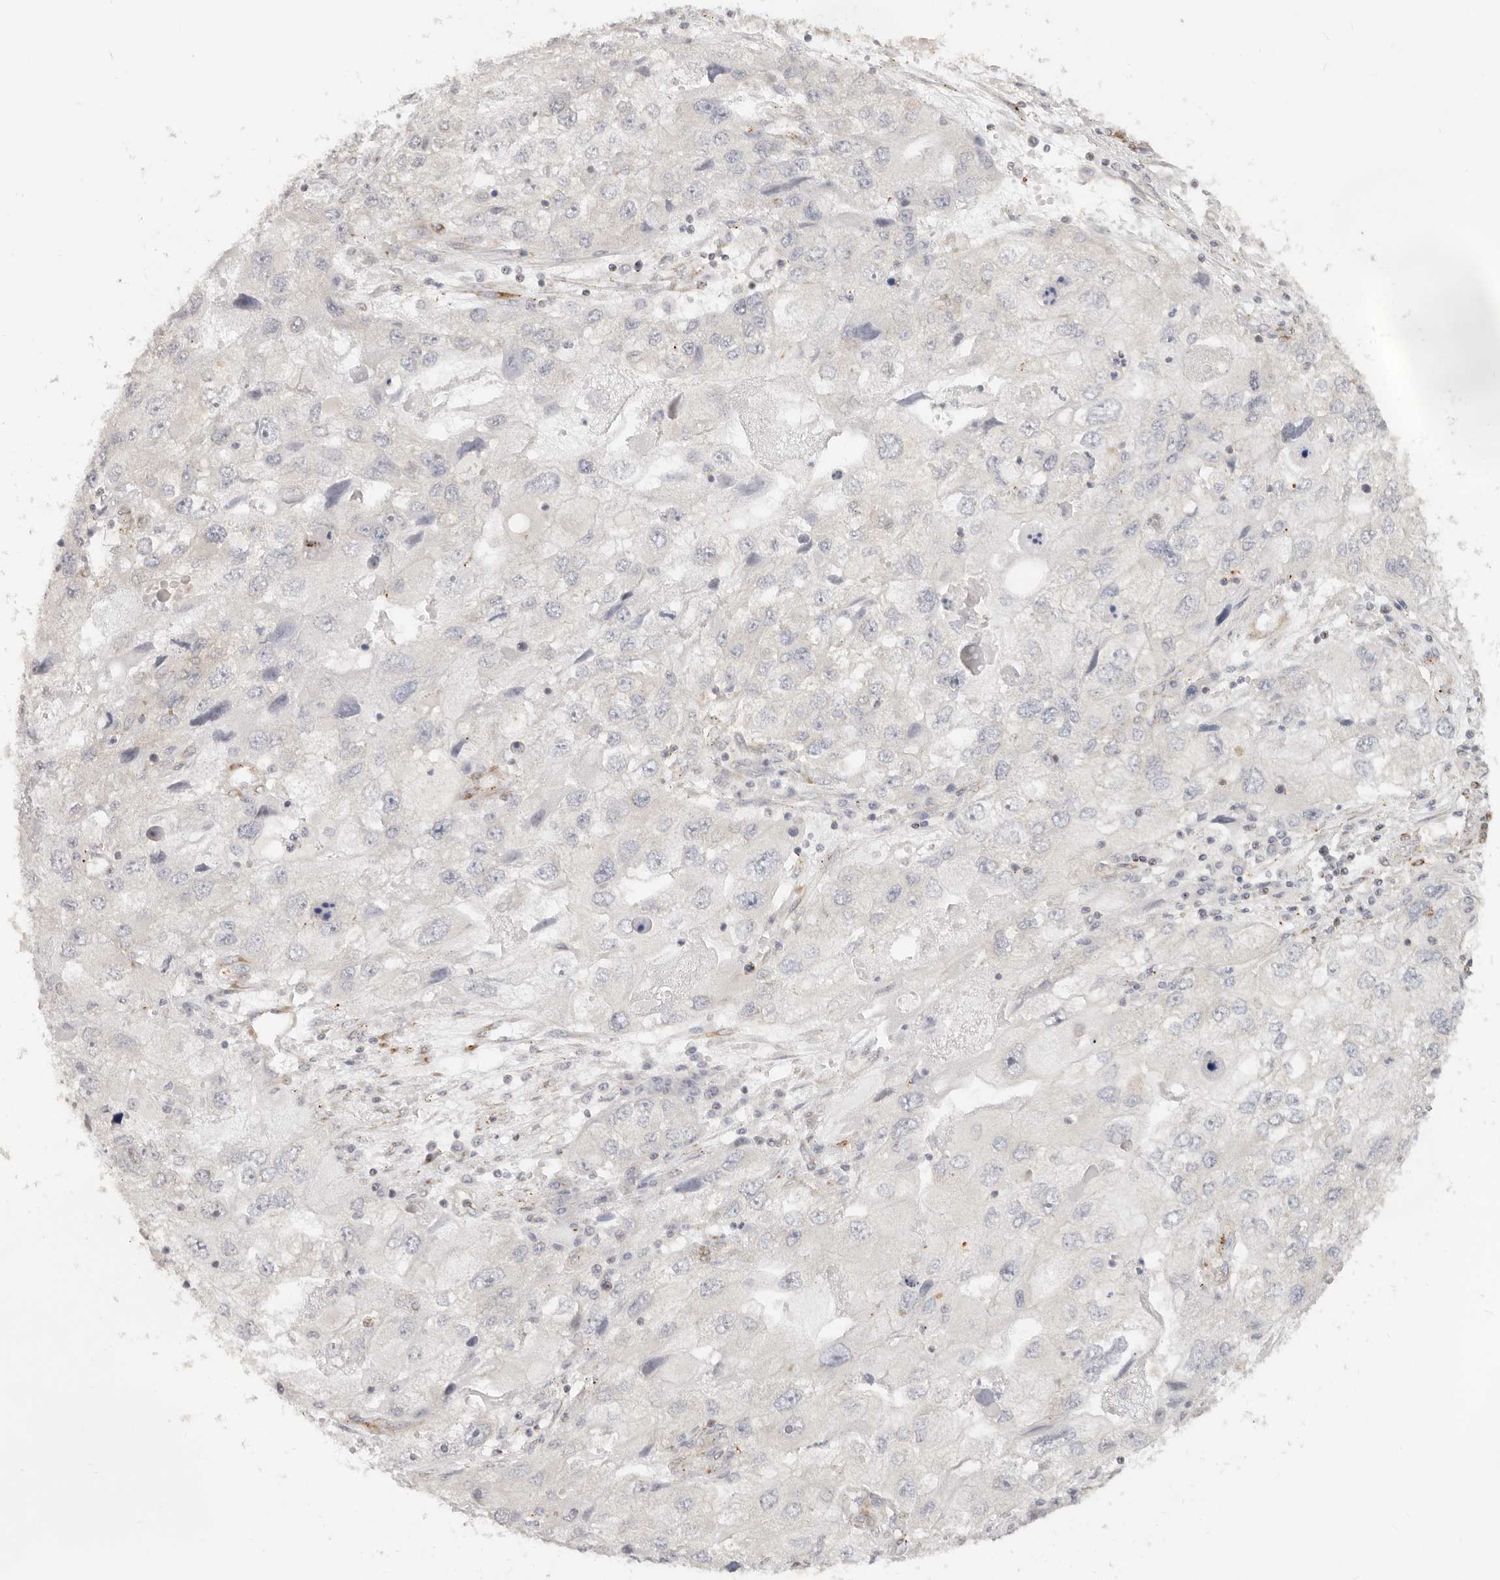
{"staining": {"intensity": "negative", "quantity": "none", "location": "none"}, "tissue": "endometrial cancer", "cell_type": "Tumor cells", "image_type": "cancer", "snomed": [{"axis": "morphology", "description": "Adenocarcinoma, NOS"}, {"axis": "topography", "description": "Endometrium"}], "caption": "The histopathology image exhibits no significant expression in tumor cells of endometrial cancer. The staining was performed using DAB (3,3'-diaminobenzidine) to visualize the protein expression in brown, while the nuclei were stained in blue with hematoxylin (Magnification: 20x).", "gene": "SASS6", "patient": {"sex": "female", "age": 49}}